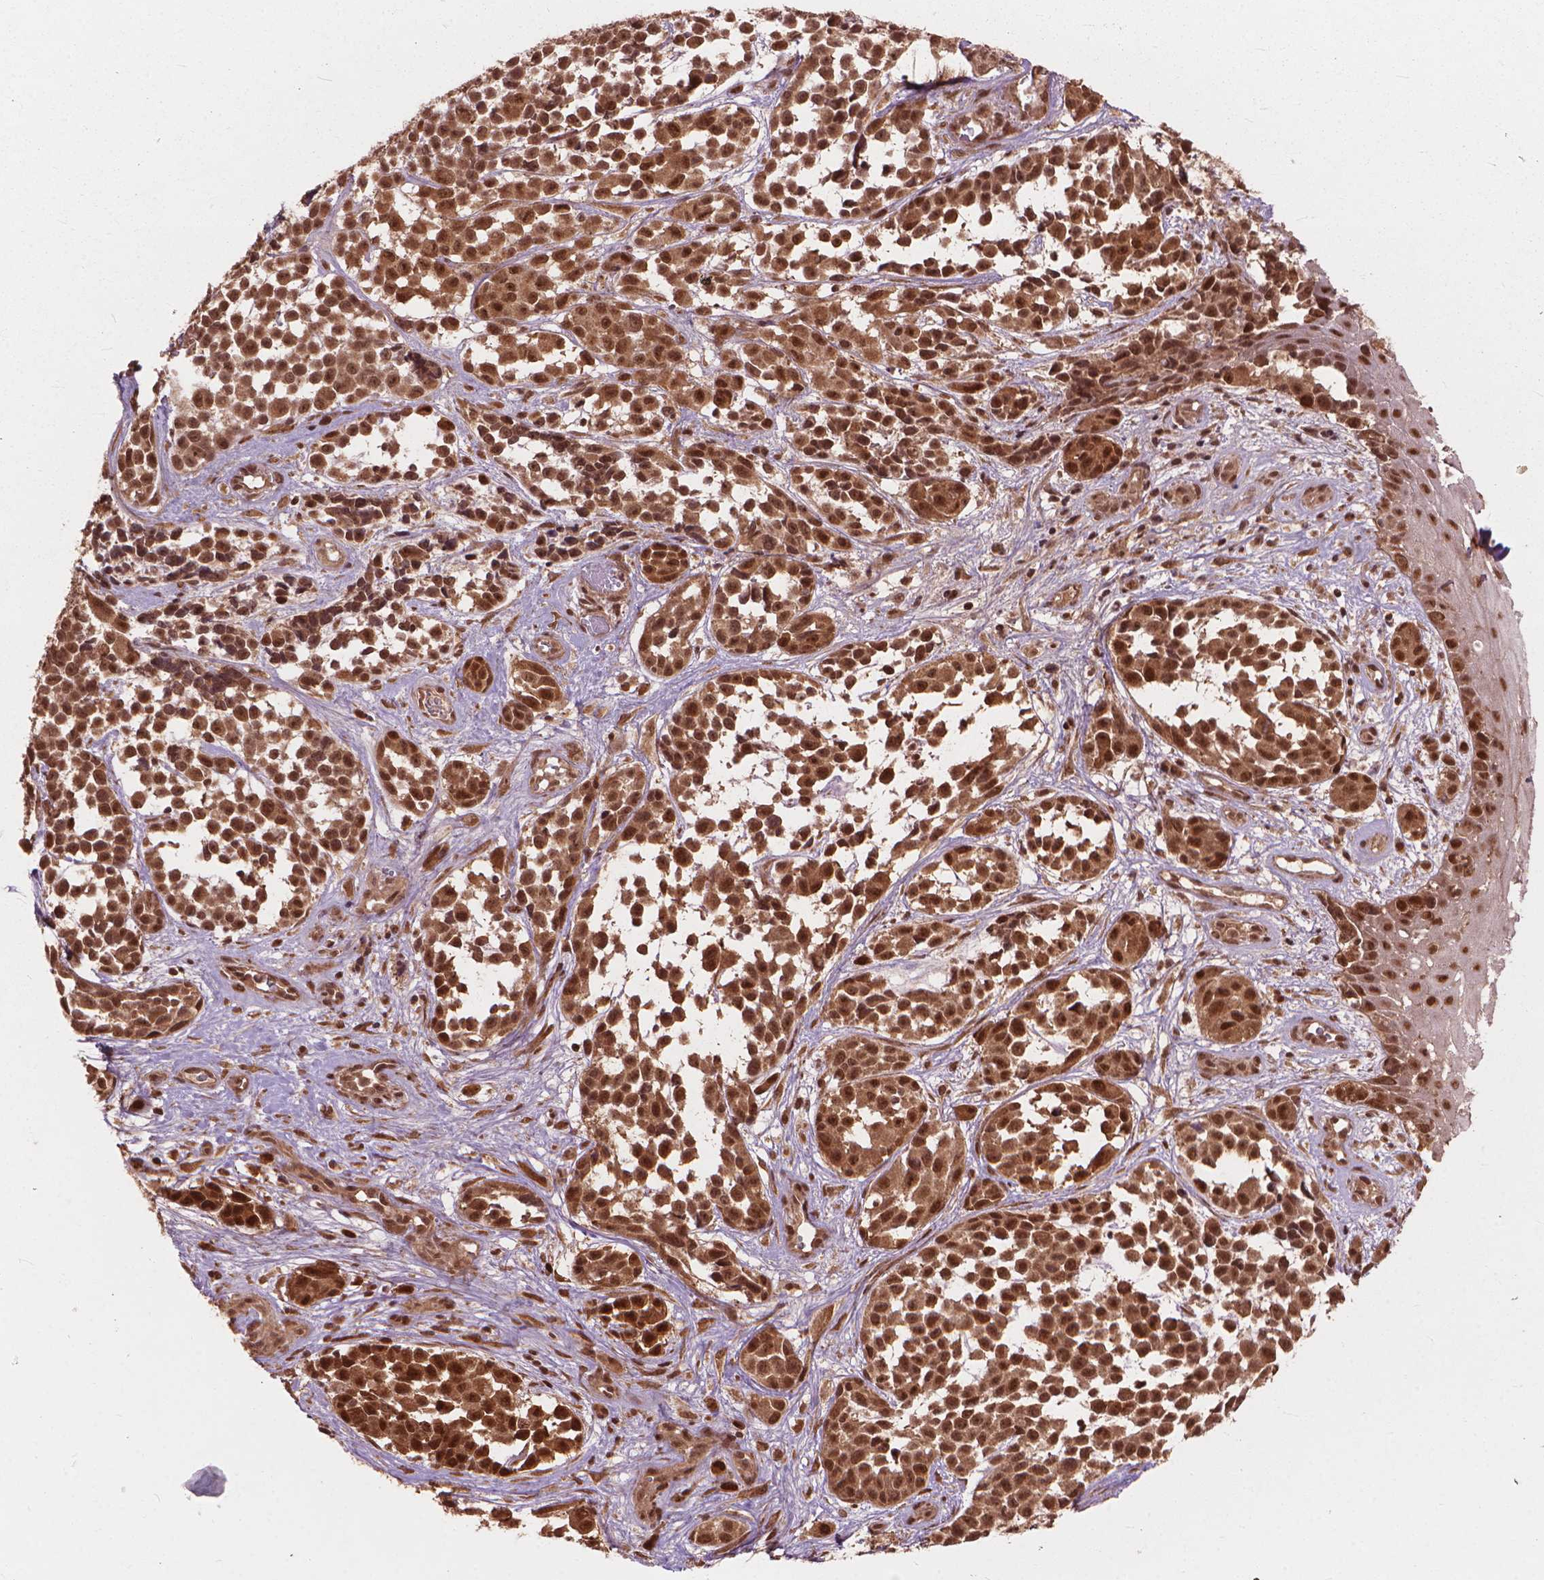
{"staining": {"intensity": "moderate", "quantity": ">75%", "location": "cytoplasmic/membranous,nuclear"}, "tissue": "melanoma", "cell_type": "Tumor cells", "image_type": "cancer", "snomed": [{"axis": "morphology", "description": "Malignant melanoma, NOS"}, {"axis": "topography", "description": "Skin"}], "caption": "Moderate cytoplasmic/membranous and nuclear protein expression is appreciated in about >75% of tumor cells in malignant melanoma.", "gene": "SSU72", "patient": {"sex": "female", "age": 88}}